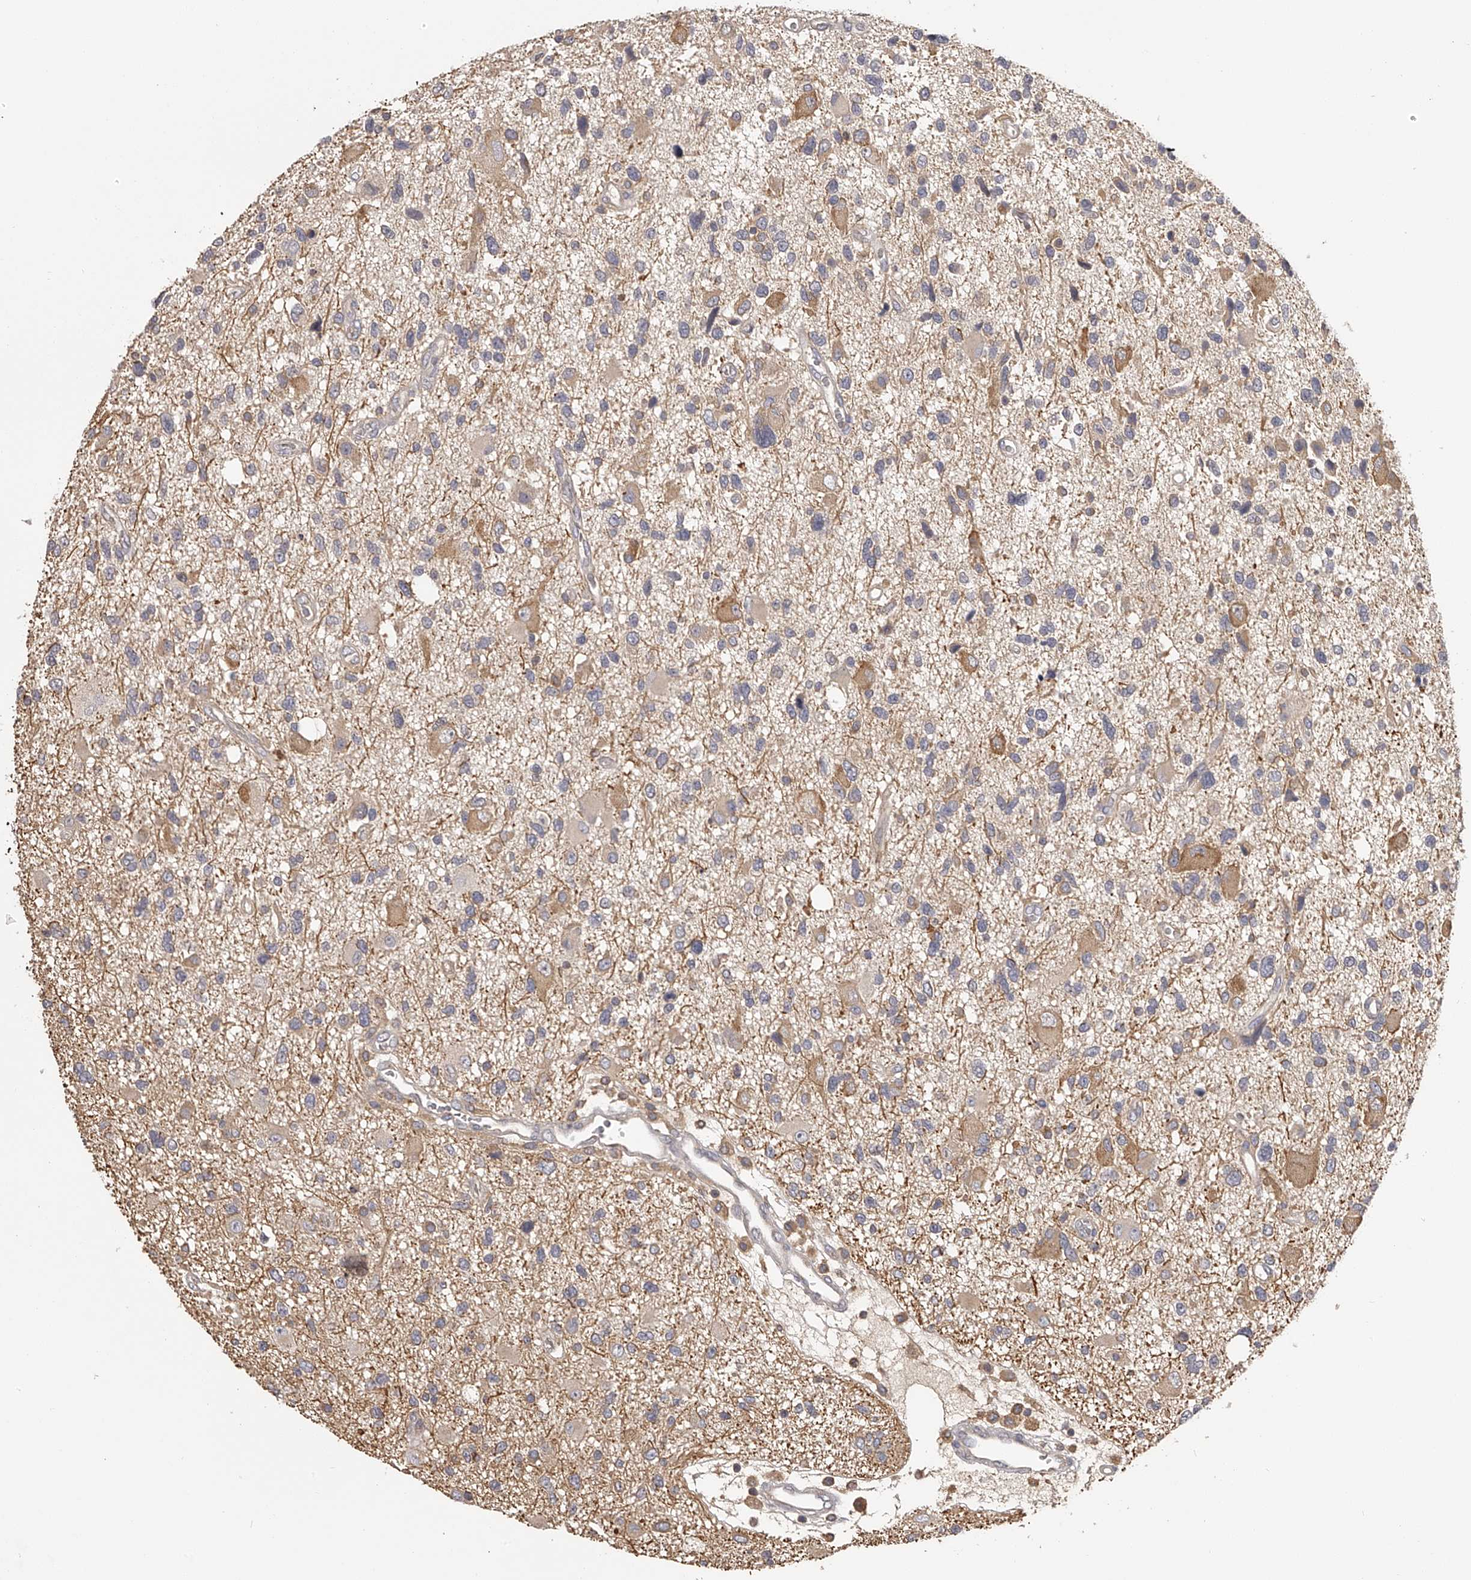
{"staining": {"intensity": "moderate", "quantity": "<25%", "location": "cytoplasmic/membranous"}, "tissue": "glioma", "cell_type": "Tumor cells", "image_type": "cancer", "snomed": [{"axis": "morphology", "description": "Glioma, malignant, High grade"}, {"axis": "topography", "description": "Brain"}], "caption": "Immunohistochemistry photomicrograph of high-grade glioma (malignant) stained for a protein (brown), which displays low levels of moderate cytoplasmic/membranous expression in approximately <25% of tumor cells.", "gene": "TNN", "patient": {"sex": "male", "age": 33}}